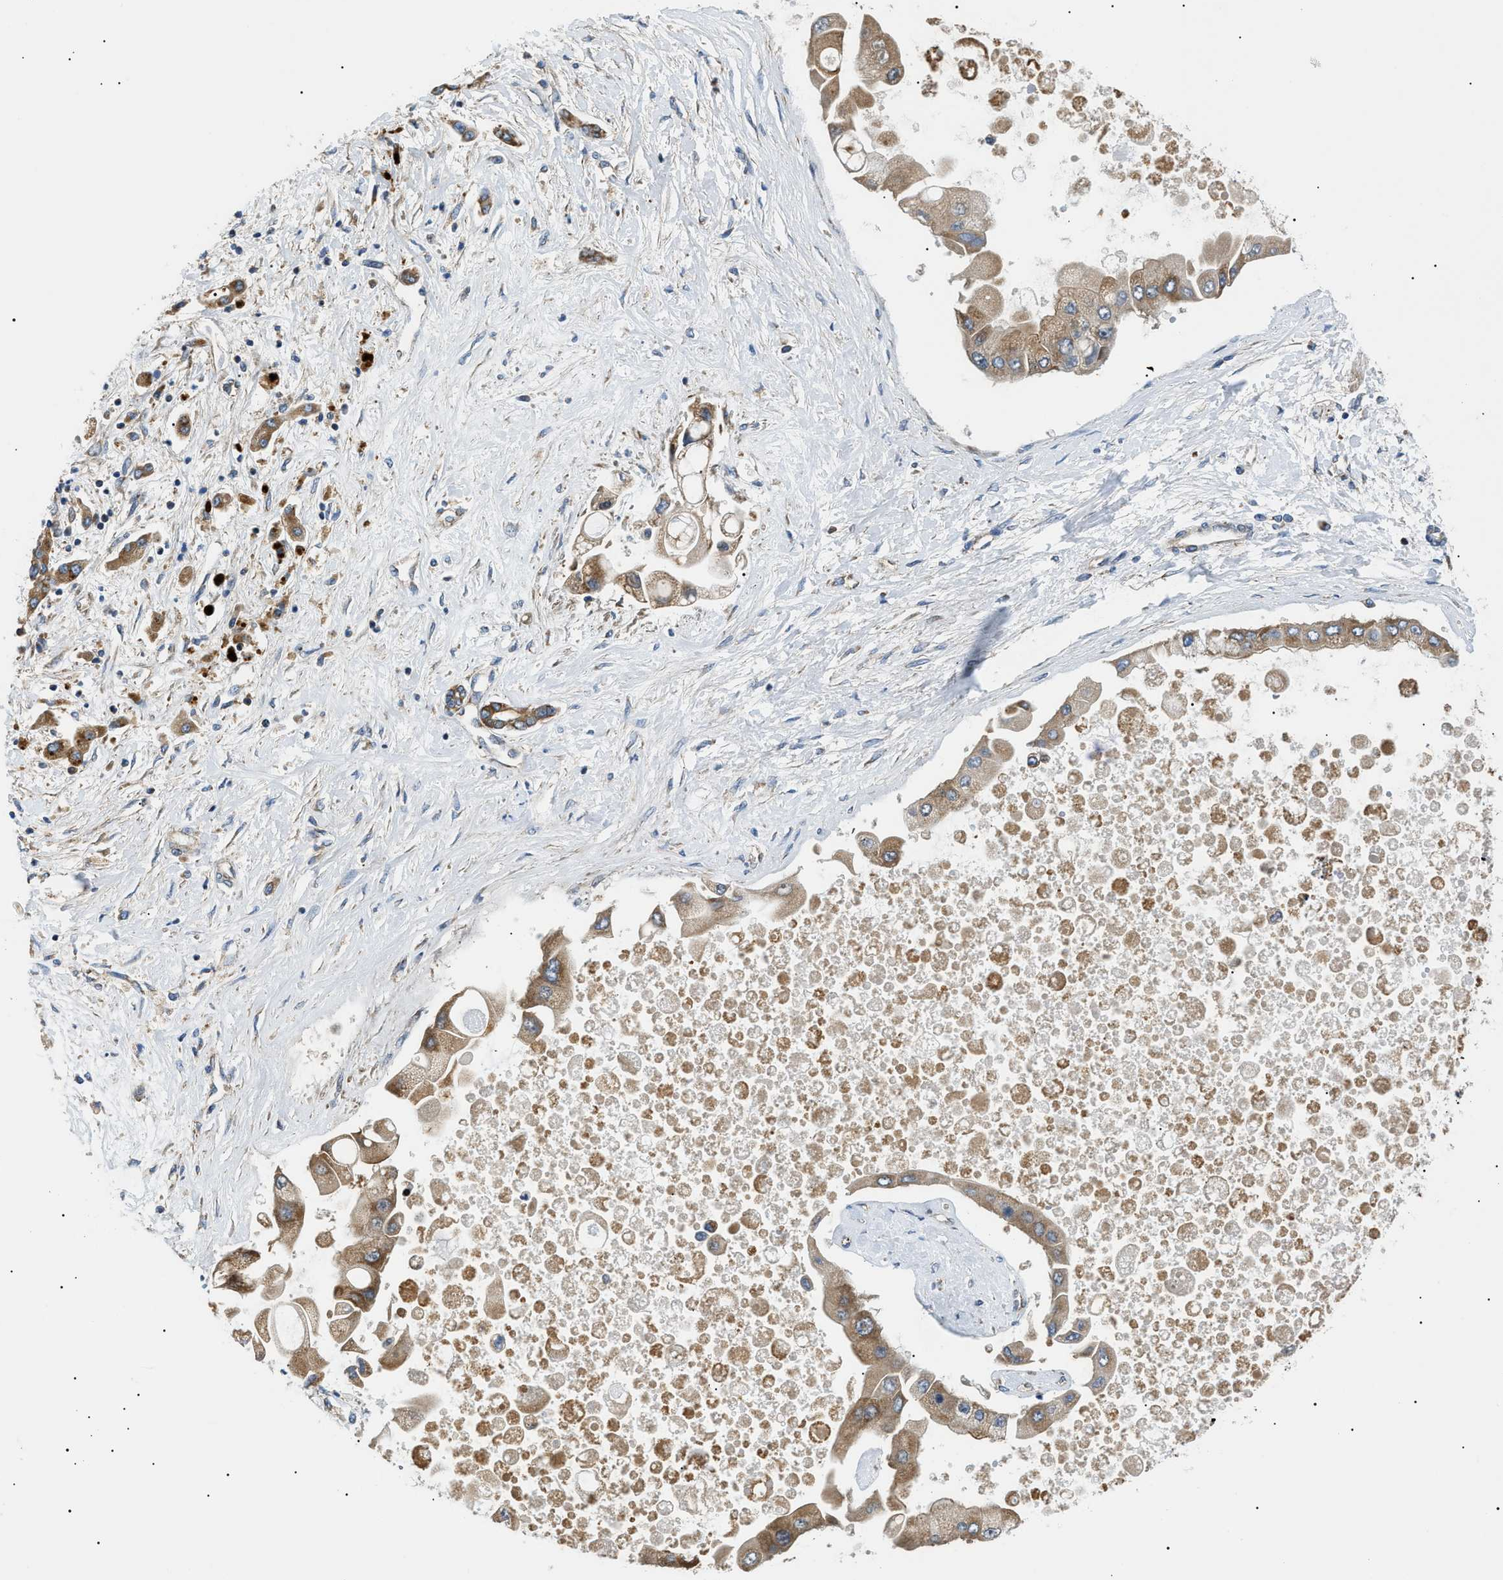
{"staining": {"intensity": "moderate", "quantity": ">75%", "location": "cytoplasmic/membranous"}, "tissue": "liver cancer", "cell_type": "Tumor cells", "image_type": "cancer", "snomed": [{"axis": "morphology", "description": "Cholangiocarcinoma"}, {"axis": "topography", "description": "Liver"}], "caption": "Tumor cells reveal medium levels of moderate cytoplasmic/membranous staining in approximately >75% of cells in human liver cancer (cholangiocarcinoma).", "gene": "SRPK1", "patient": {"sex": "male", "age": 50}}